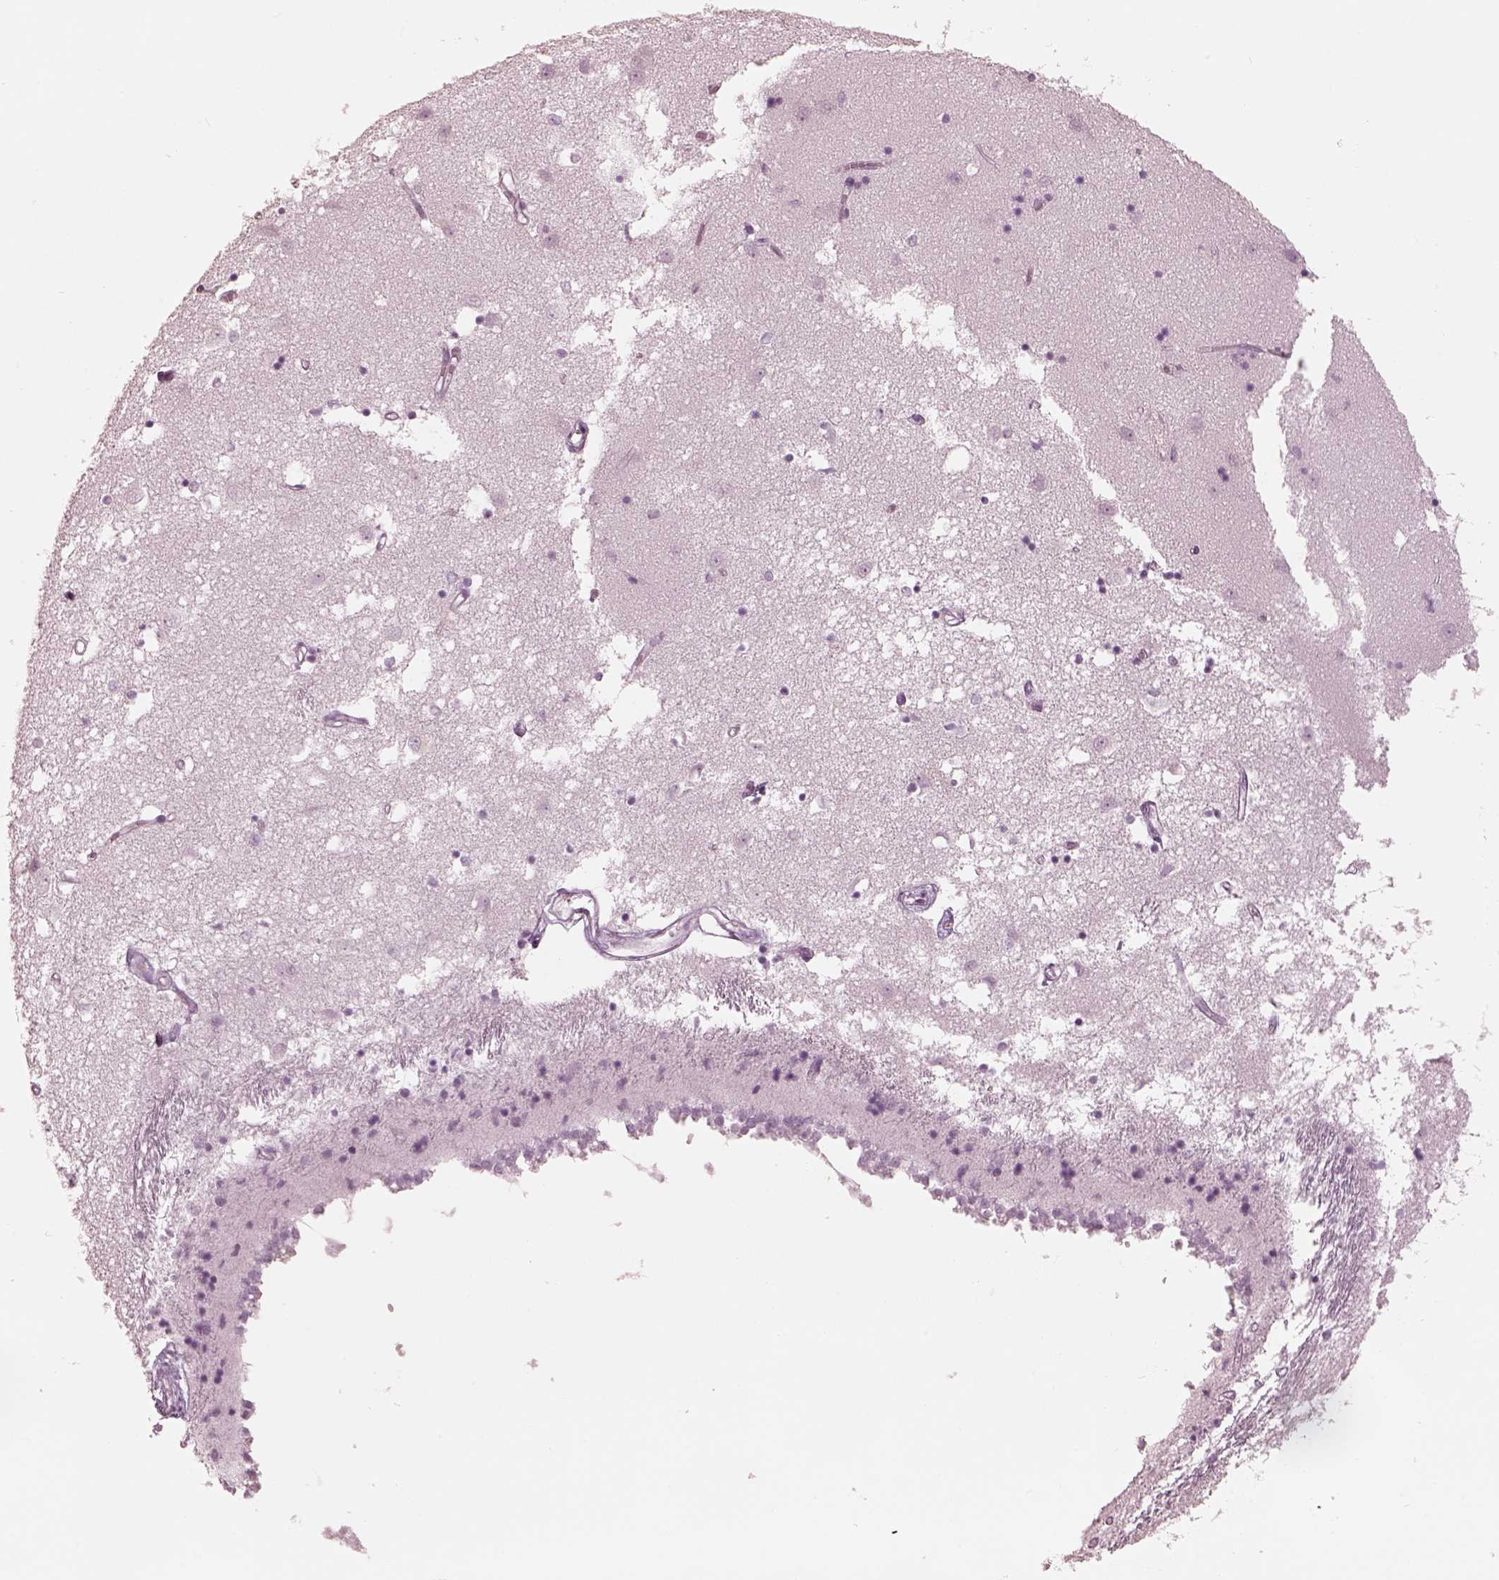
{"staining": {"intensity": "negative", "quantity": "none", "location": "none"}, "tissue": "caudate", "cell_type": "Glial cells", "image_type": "normal", "snomed": [{"axis": "morphology", "description": "Normal tissue, NOS"}, {"axis": "topography", "description": "Lateral ventricle wall"}], "caption": "There is no significant expression in glial cells of caudate. The staining is performed using DAB (3,3'-diaminobenzidine) brown chromogen with nuclei counter-stained in using hematoxylin.", "gene": "KRTAP24", "patient": {"sex": "male", "age": 54}}